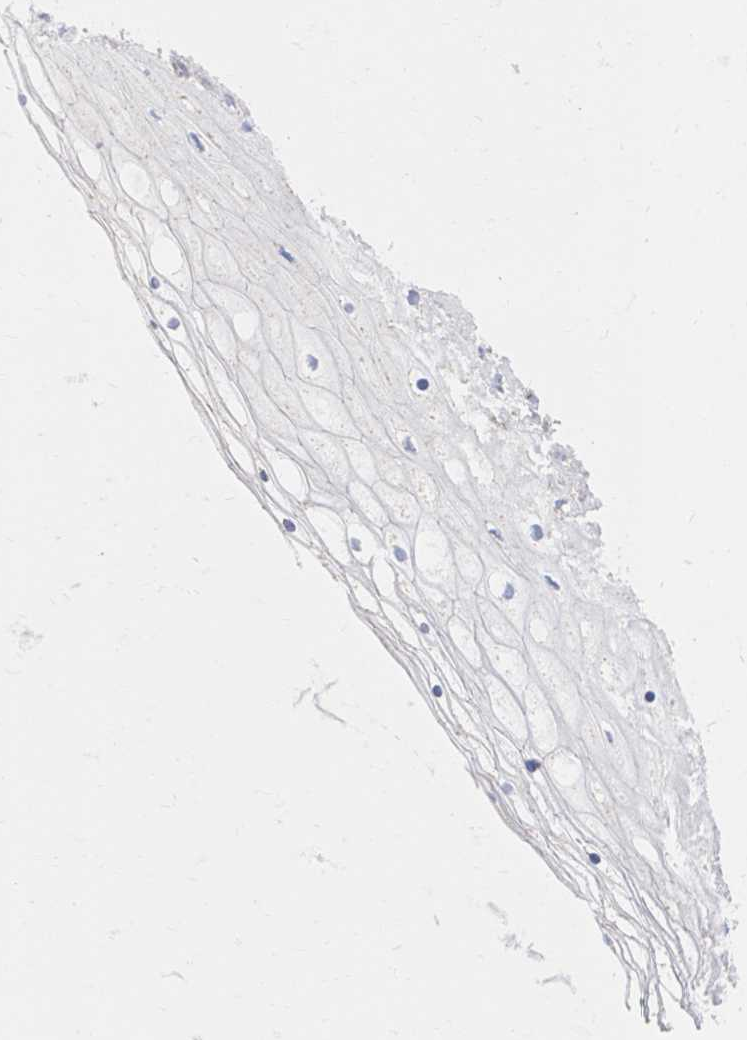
{"staining": {"intensity": "negative", "quantity": "none", "location": "none"}, "tissue": "cervix", "cell_type": "Glandular cells", "image_type": "normal", "snomed": [{"axis": "morphology", "description": "Normal tissue, NOS"}, {"axis": "topography", "description": "Cervix"}], "caption": "The immunohistochemistry (IHC) micrograph has no significant positivity in glandular cells of cervix.", "gene": "MAVS", "patient": {"sex": "female", "age": 36}}